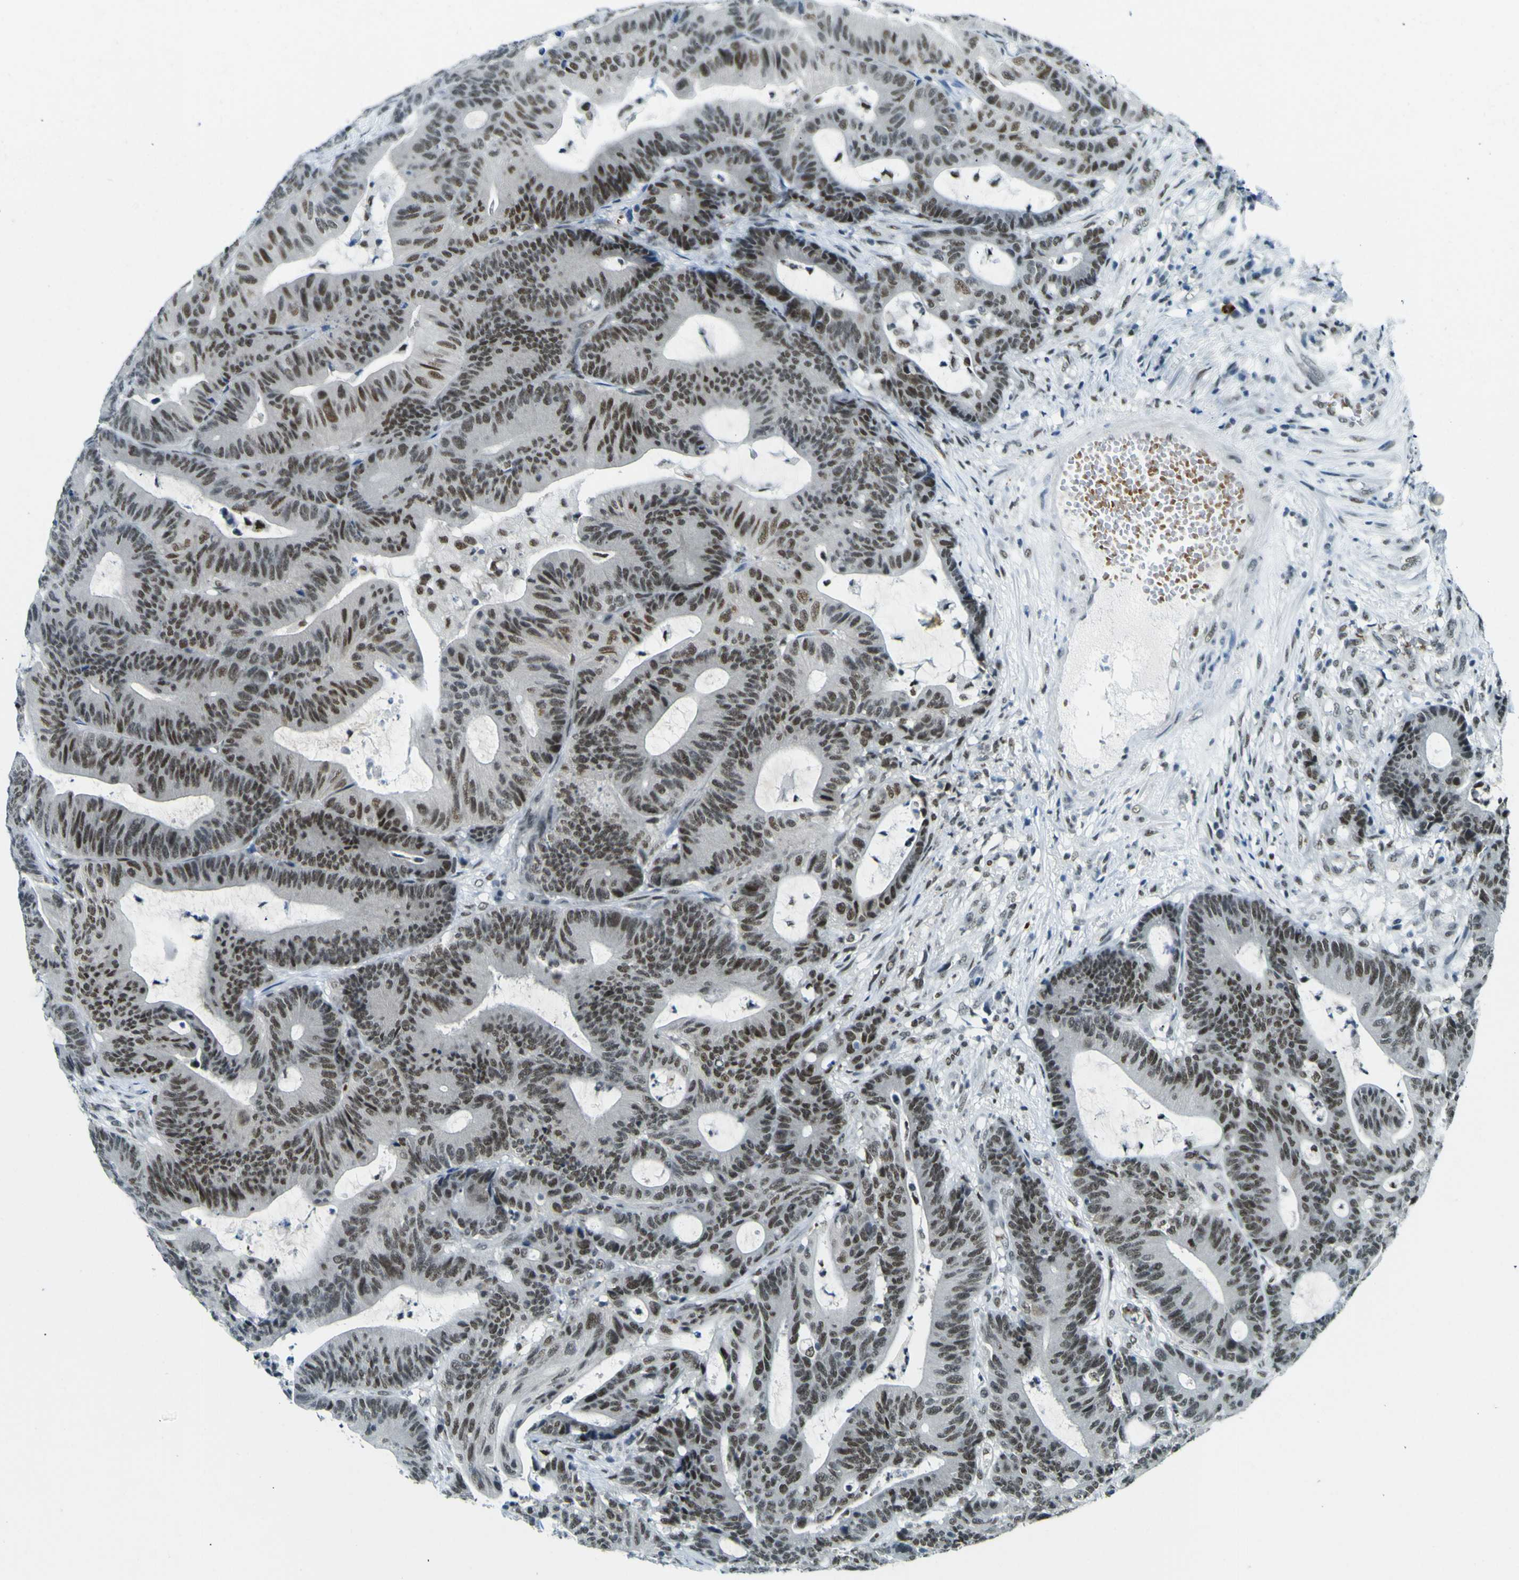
{"staining": {"intensity": "moderate", "quantity": ">75%", "location": "nuclear"}, "tissue": "colorectal cancer", "cell_type": "Tumor cells", "image_type": "cancer", "snomed": [{"axis": "morphology", "description": "Adenocarcinoma, NOS"}, {"axis": "topography", "description": "Colon"}], "caption": "DAB immunohistochemical staining of human colorectal cancer exhibits moderate nuclear protein expression in about >75% of tumor cells.", "gene": "CEBPG", "patient": {"sex": "female", "age": 84}}